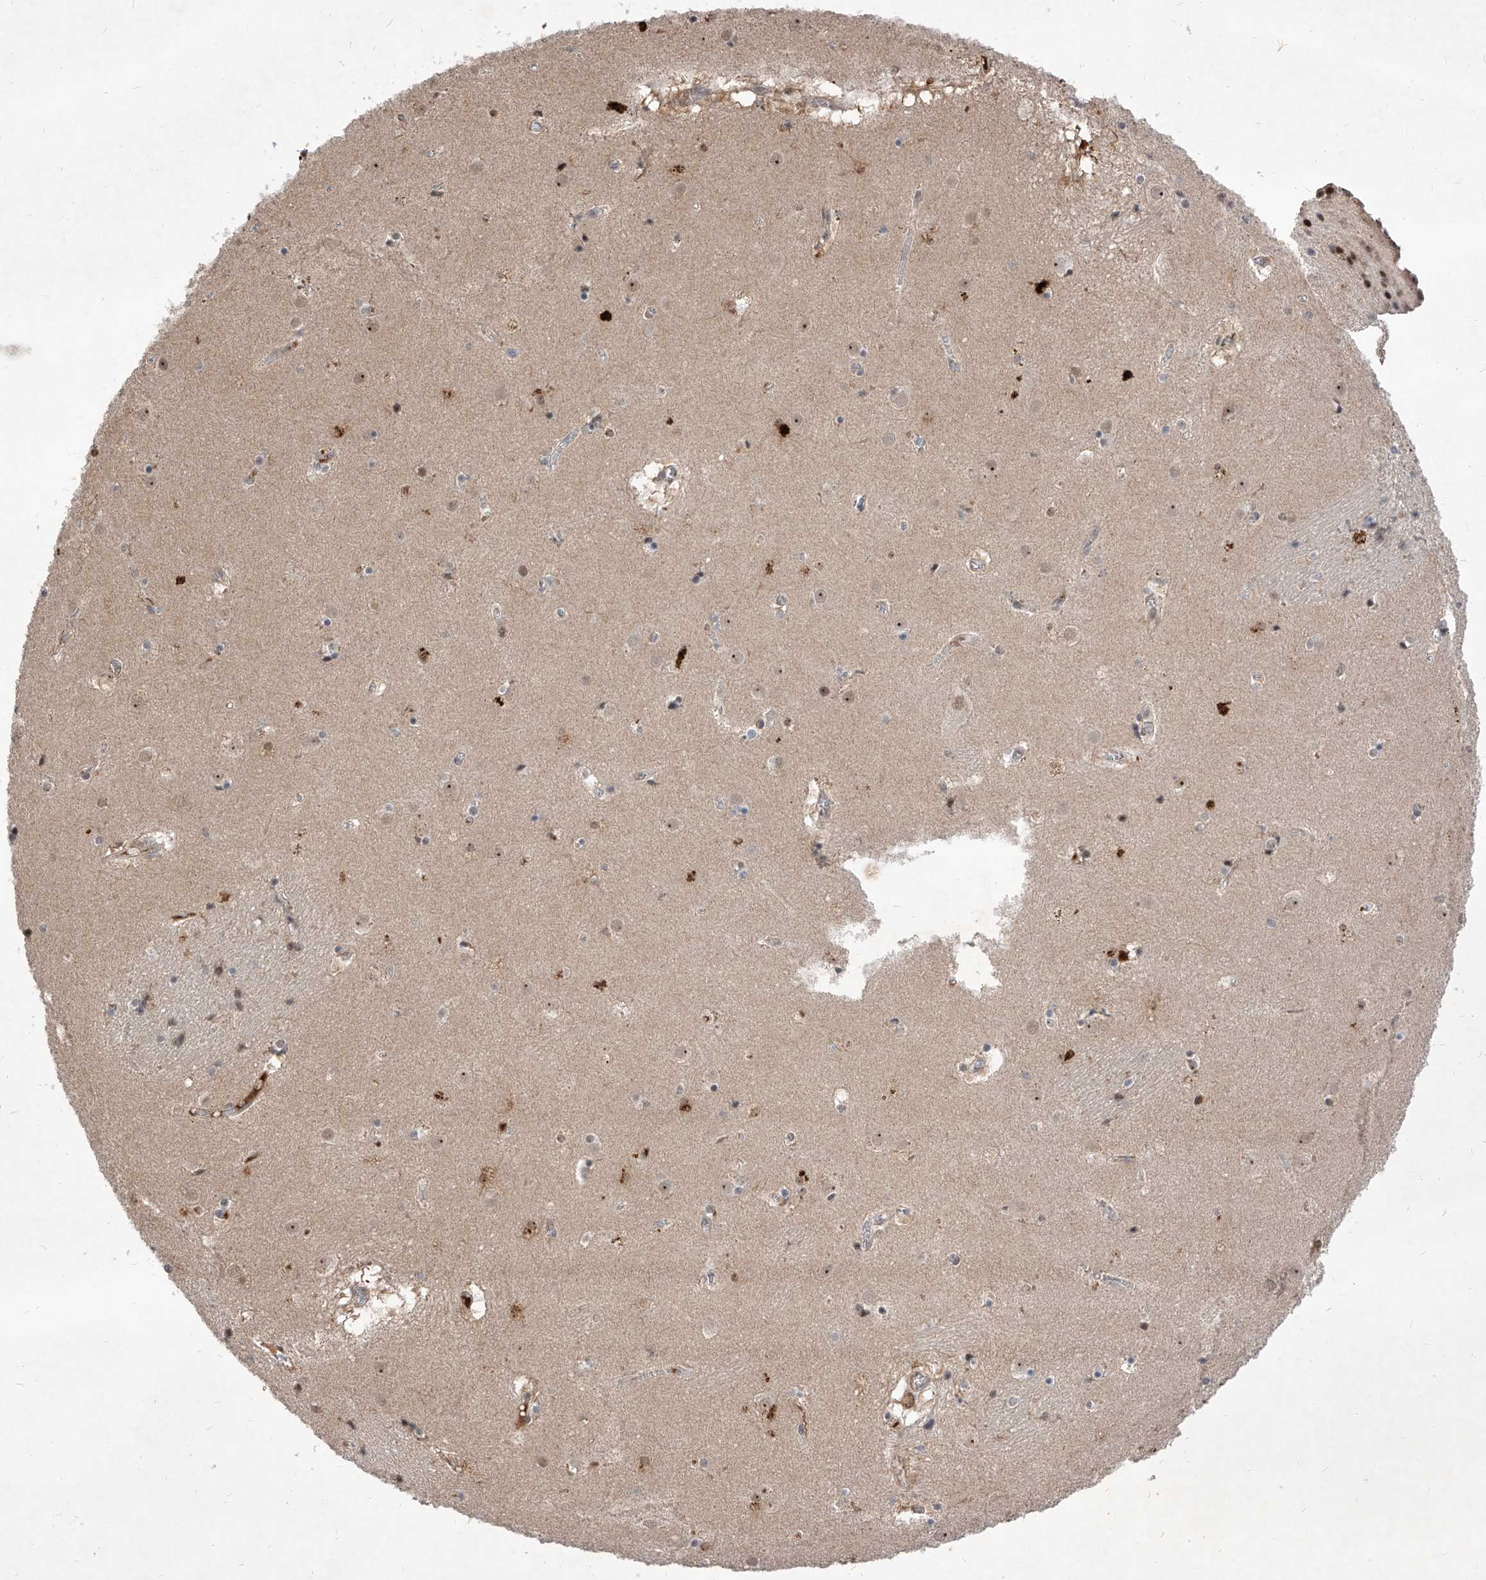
{"staining": {"intensity": "moderate", "quantity": "<25%", "location": "nuclear"}, "tissue": "caudate", "cell_type": "Glial cells", "image_type": "normal", "snomed": [{"axis": "morphology", "description": "Normal tissue, NOS"}, {"axis": "topography", "description": "Lateral ventricle wall"}], "caption": "The histopathology image exhibits a brown stain indicating the presence of a protein in the nuclear of glial cells in caudate.", "gene": "LGR4", "patient": {"sex": "male", "age": 70}}